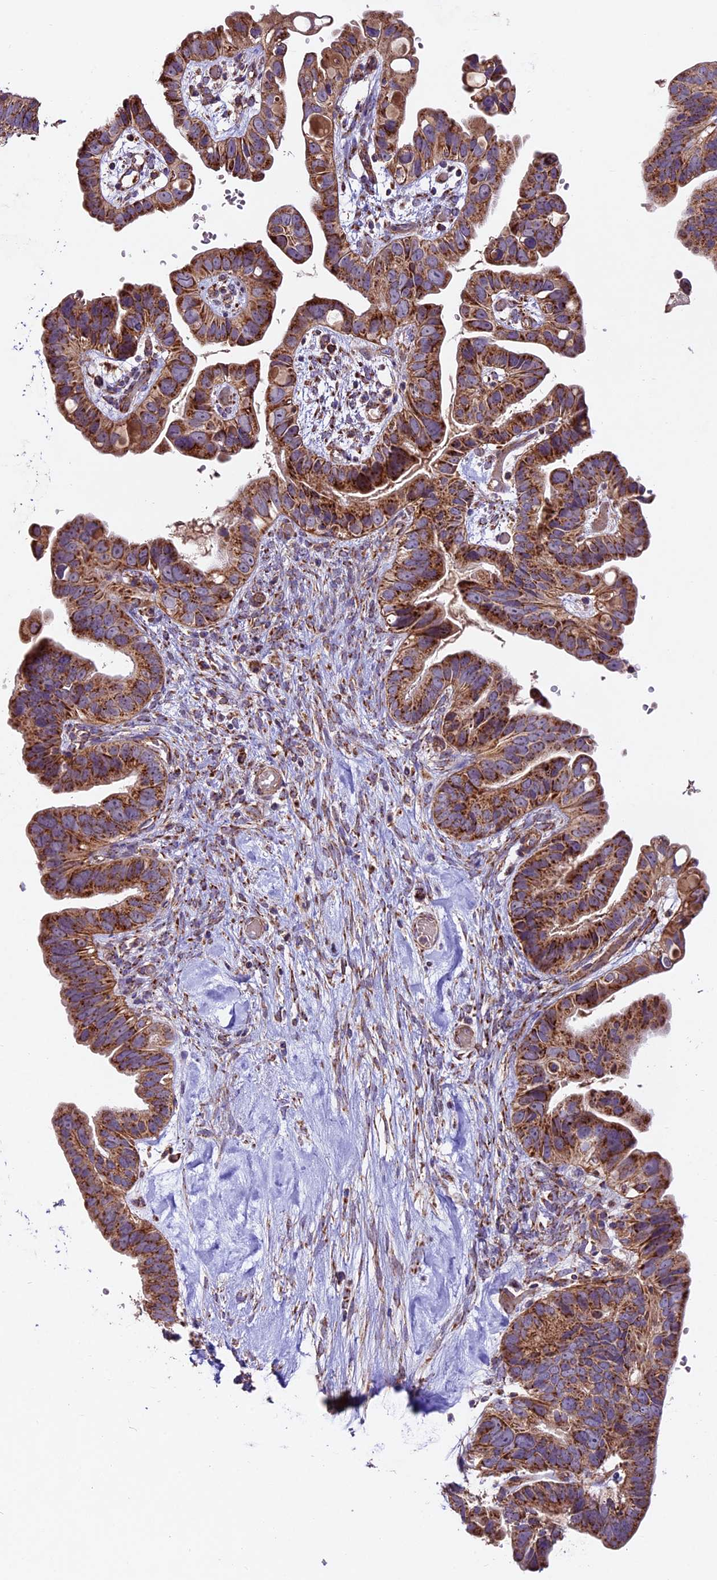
{"staining": {"intensity": "strong", "quantity": ">75%", "location": "cytoplasmic/membranous"}, "tissue": "ovarian cancer", "cell_type": "Tumor cells", "image_type": "cancer", "snomed": [{"axis": "morphology", "description": "Cystadenocarcinoma, serous, NOS"}, {"axis": "topography", "description": "Ovary"}], "caption": "Immunohistochemical staining of human serous cystadenocarcinoma (ovarian) demonstrates high levels of strong cytoplasmic/membranous protein expression in about >75% of tumor cells.", "gene": "NDUFA8", "patient": {"sex": "female", "age": 56}}